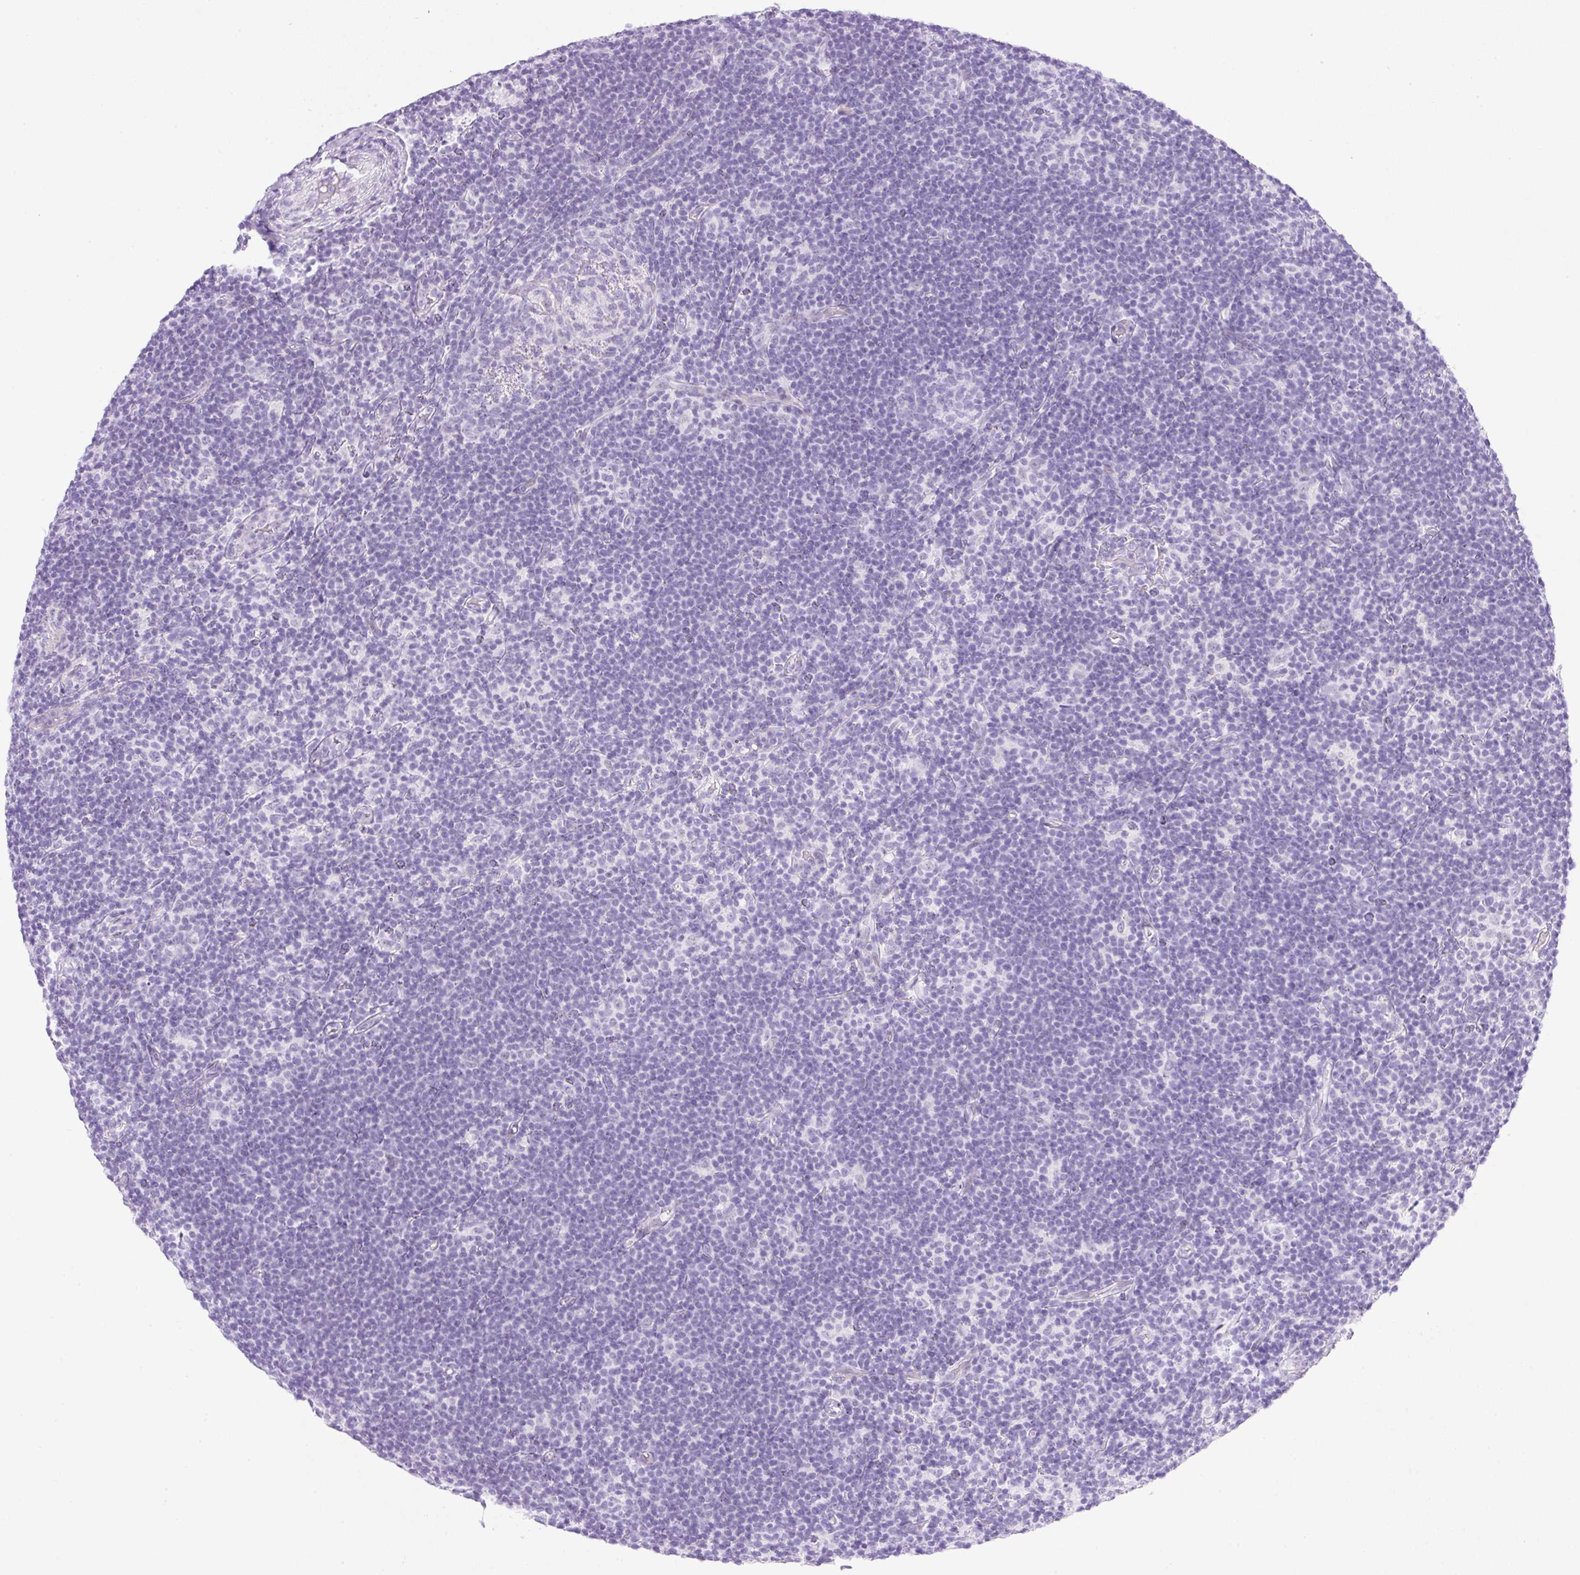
{"staining": {"intensity": "negative", "quantity": "none", "location": "none"}, "tissue": "lymphoma", "cell_type": "Tumor cells", "image_type": "cancer", "snomed": [{"axis": "morphology", "description": "Hodgkin's disease, NOS"}, {"axis": "topography", "description": "Lymph node"}], "caption": "Micrograph shows no protein positivity in tumor cells of Hodgkin's disease tissue.", "gene": "SPRR4", "patient": {"sex": "female", "age": 57}}